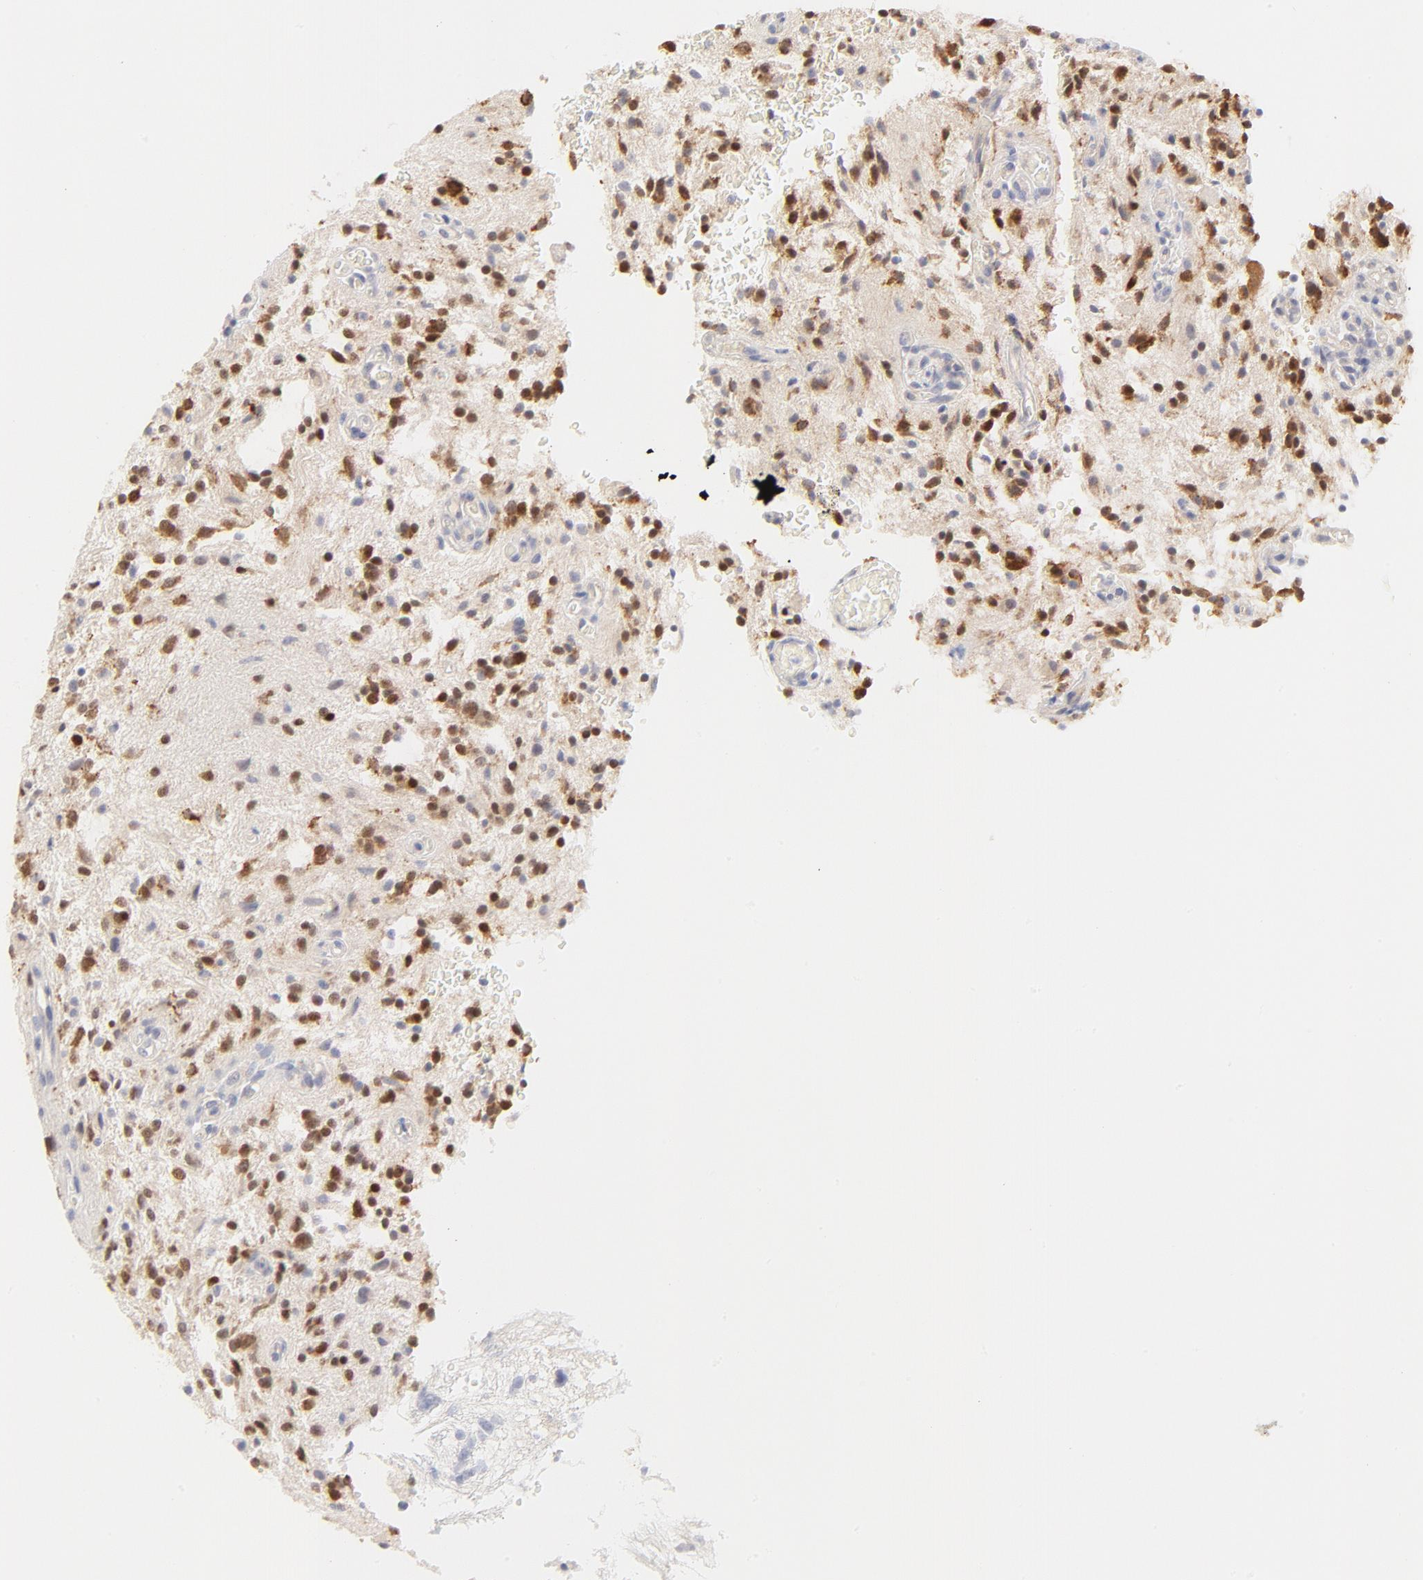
{"staining": {"intensity": "strong", "quantity": "25%-75%", "location": "cytoplasmic/membranous,nuclear"}, "tissue": "glioma", "cell_type": "Tumor cells", "image_type": "cancer", "snomed": [{"axis": "morphology", "description": "Glioma, malignant, NOS"}, {"axis": "topography", "description": "Cerebellum"}], "caption": "Glioma was stained to show a protein in brown. There is high levels of strong cytoplasmic/membranous and nuclear positivity in approximately 25%-75% of tumor cells. (DAB IHC with brightfield microscopy, high magnification).", "gene": "NKX2-2", "patient": {"sex": "female", "age": 10}}